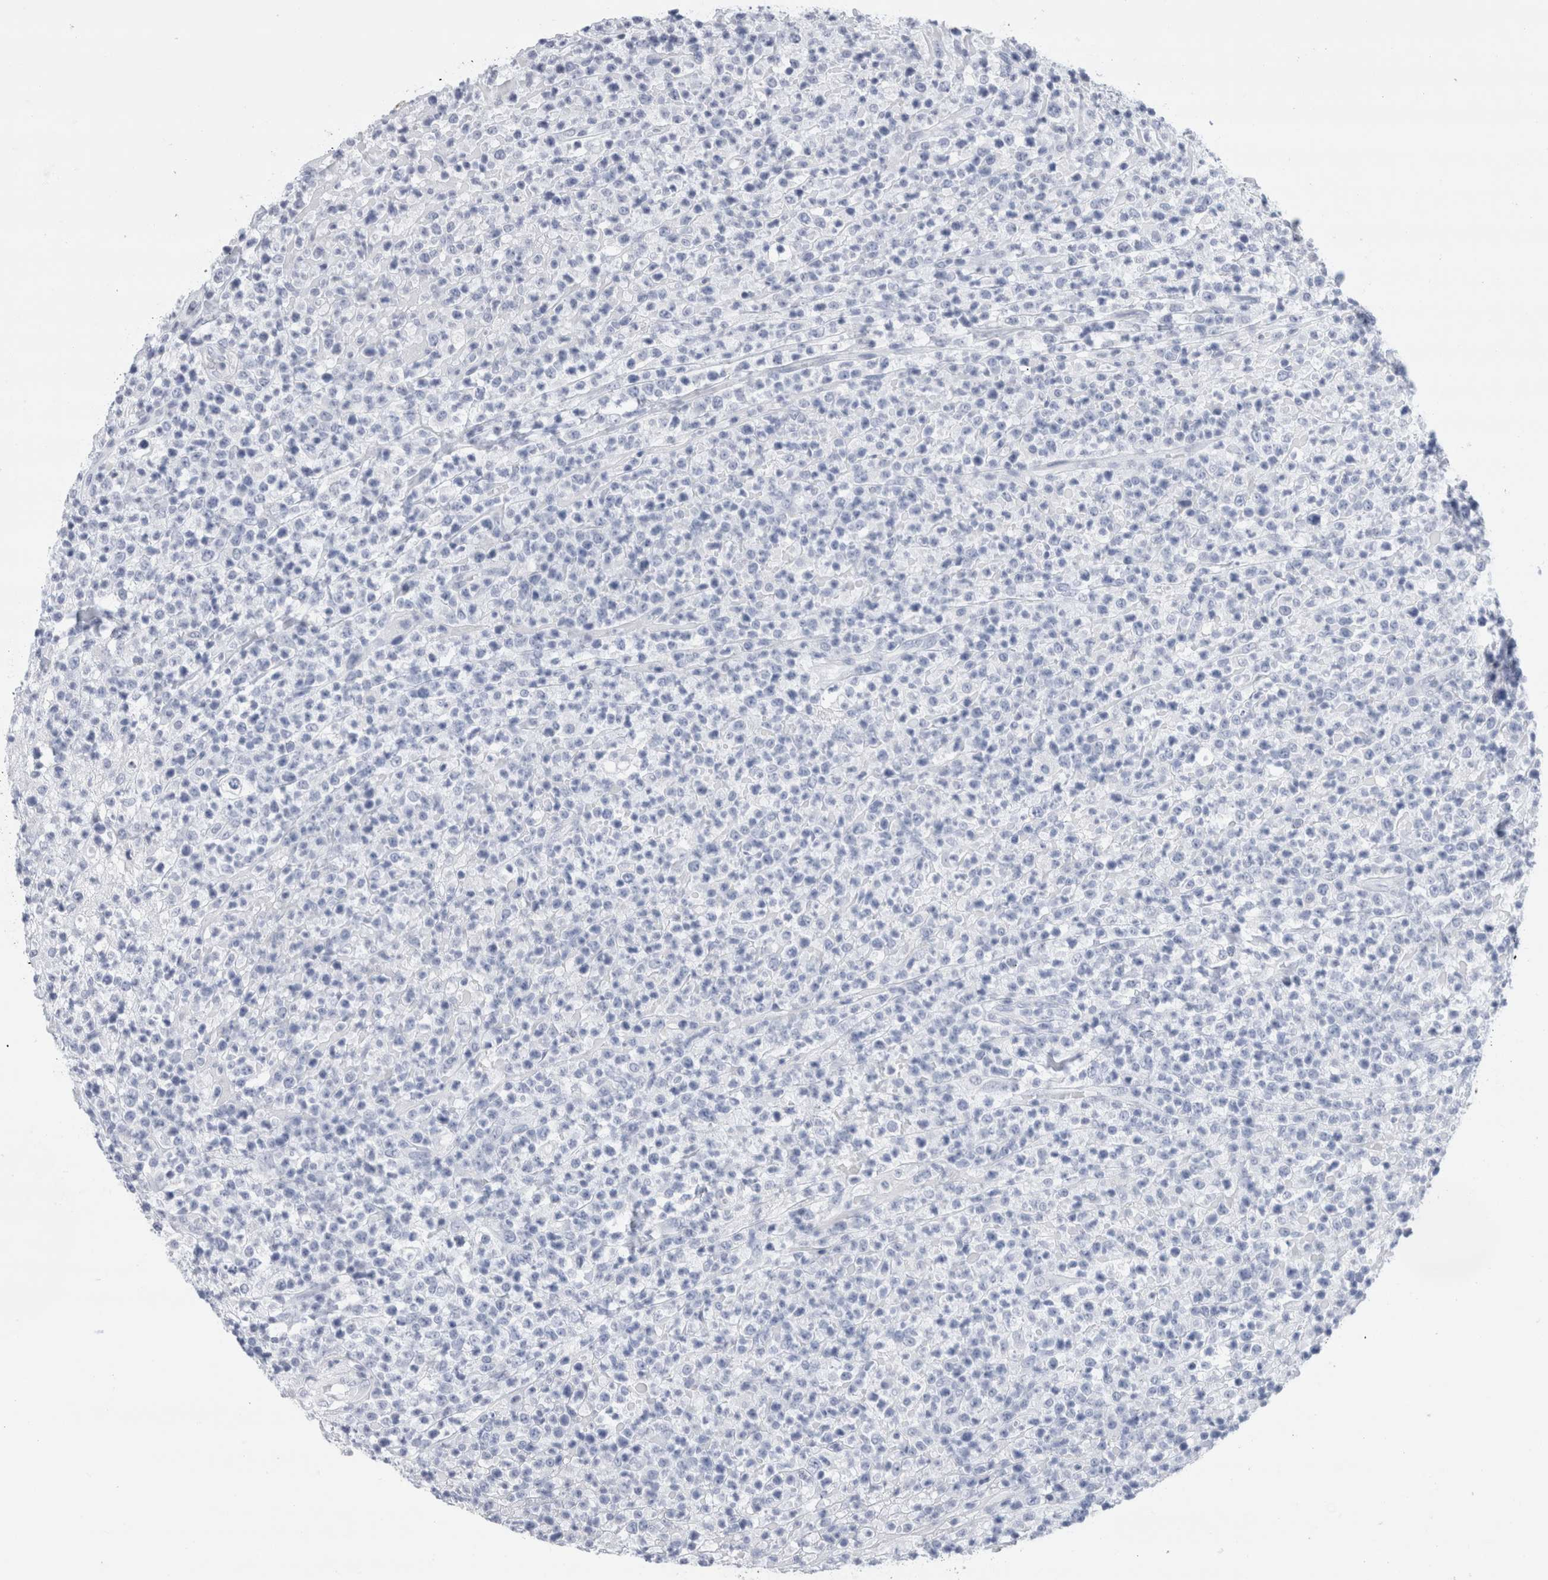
{"staining": {"intensity": "negative", "quantity": "none", "location": "none"}, "tissue": "lymphoma", "cell_type": "Tumor cells", "image_type": "cancer", "snomed": [{"axis": "morphology", "description": "Malignant lymphoma, non-Hodgkin's type, High grade"}, {"axis": "topography", "description": "Colon"}], "caption": "A micrograph of human malignant lymphoma, non-Hodgkin's type (high-grade) is negative for staining in tumor cells.", "gene": "ECHDC2", "patient": {"sex": "female", "age": 53}}